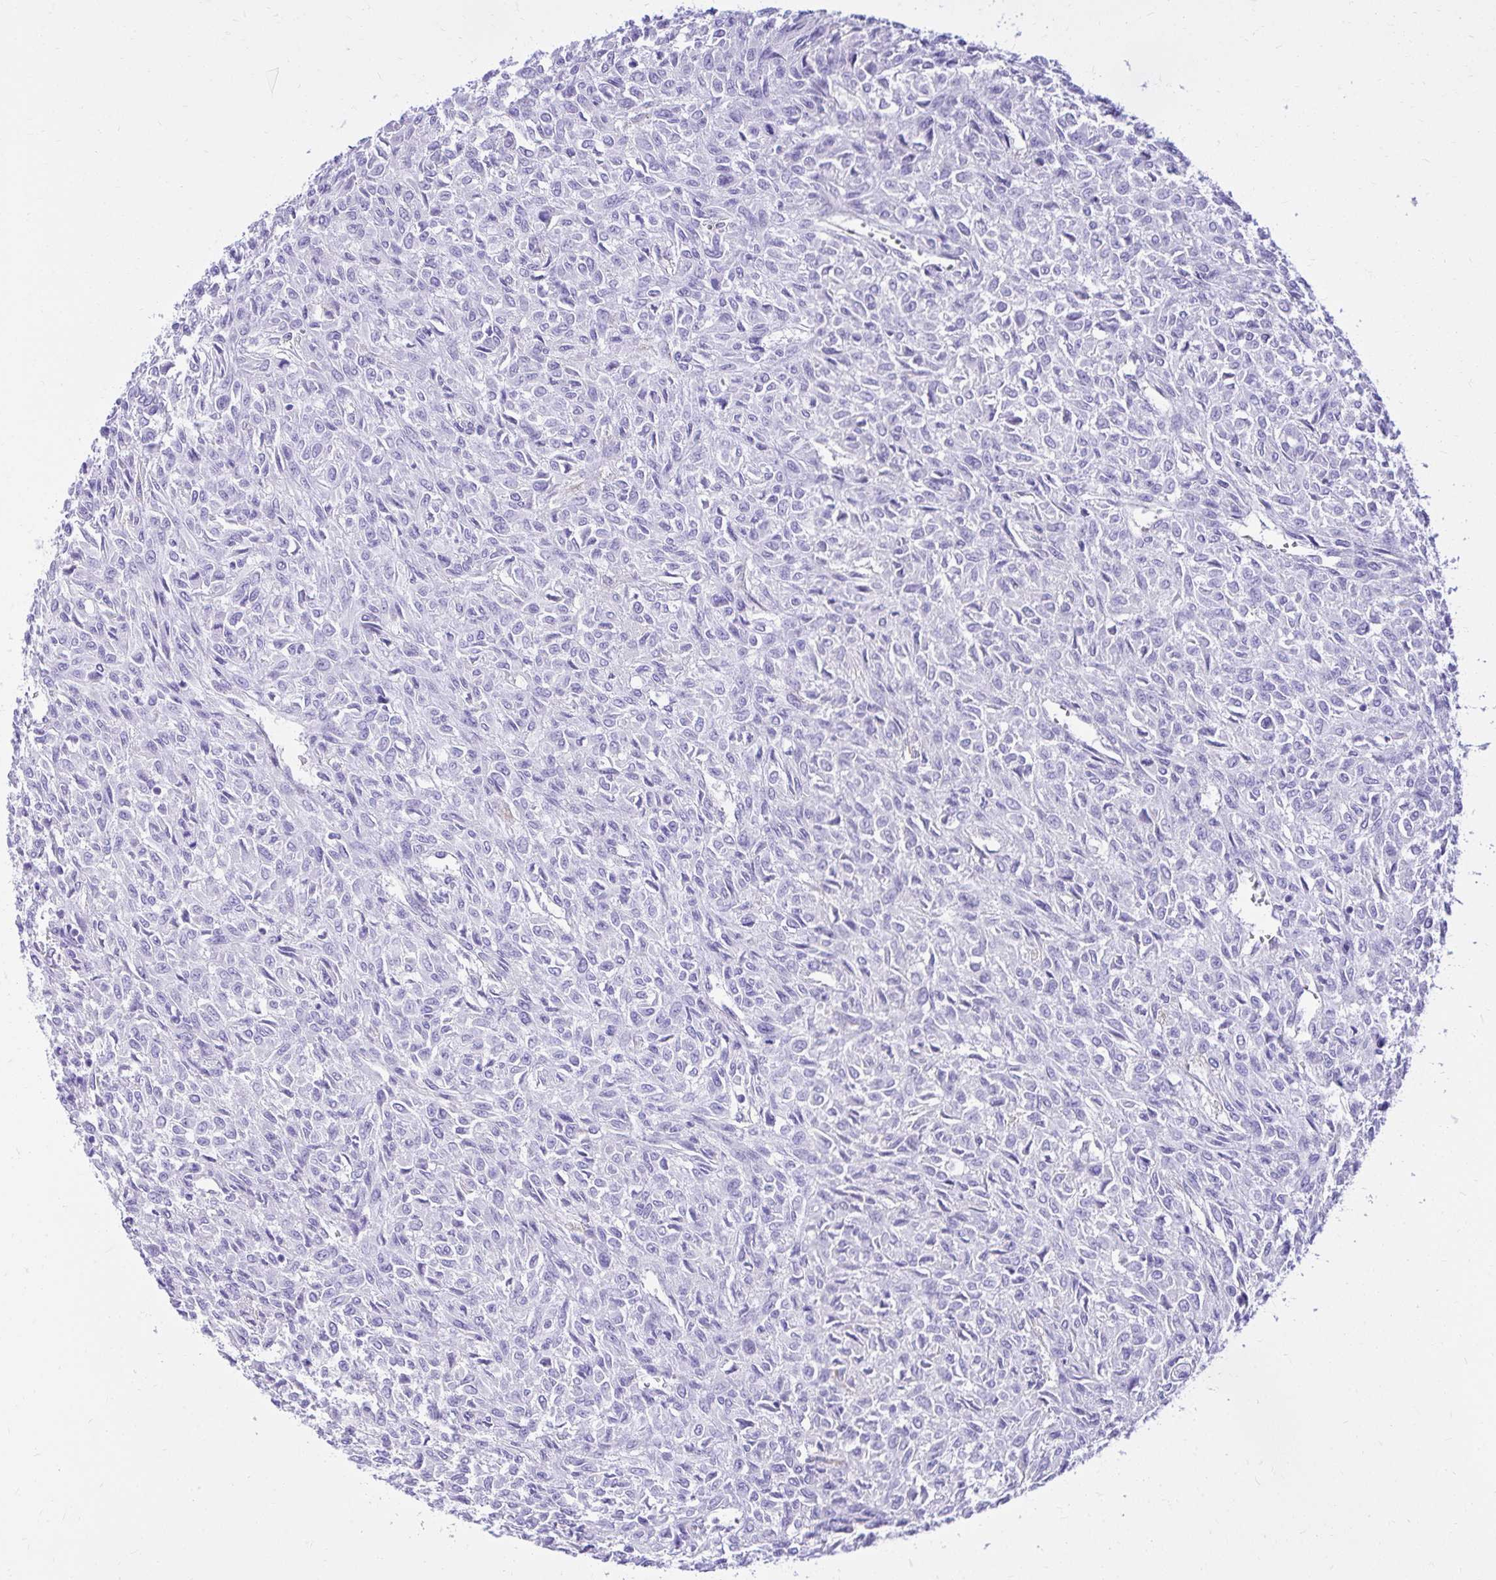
{"staining": {"intensity": "negative", "quantity": "none", "location": "none"}, "tissue": "renal cancer", "cell_type": "Tumor cells", "image_type": "cancer", "snomed": [{"axis": "morphology", "description": "Adenocarcinoma, NOS"}, {"axis": "topography", "description": "Kidney"}], "caption": "Immunohistochemical staining of human adenocarcinoma (renal) shows no significant staining in tumor cells. The staining is performed using DAB brown chromogen with nuclei counter-stained in using hematoxylin.", "gene": "PELI3", "patient": {"sex": "male", "age": 58}}